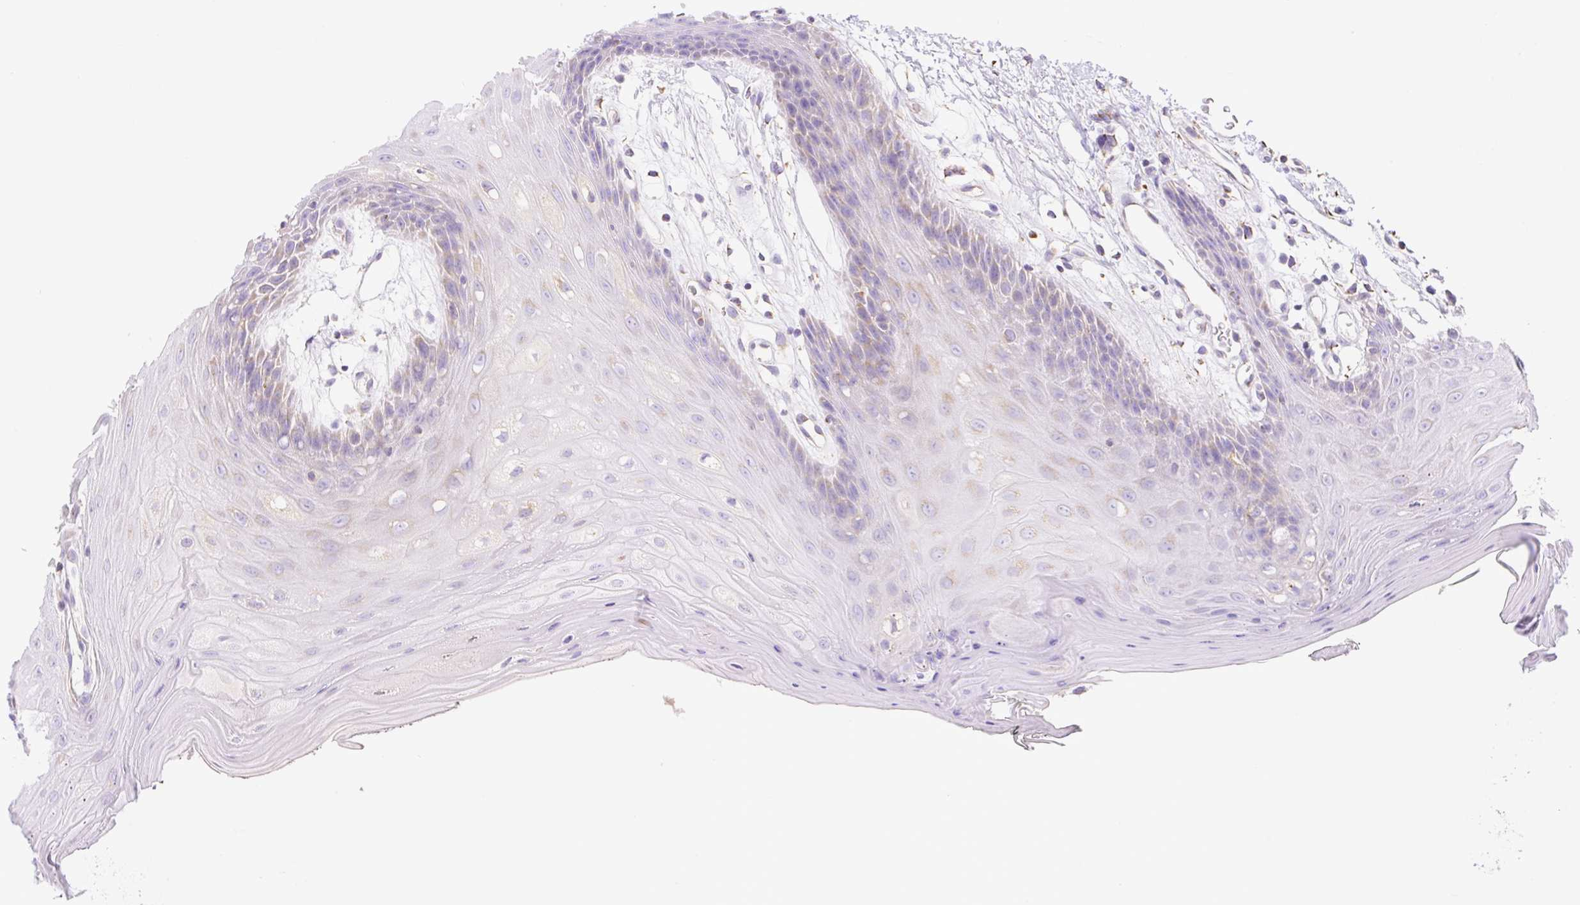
{"staining": {"intensity": "moderate", "quantity": "<25%", "location": "cytoplasmic/membranous"}, "tissue": "oral mucosa", "cell_type": "Squamous epithelial cells", "image_type": "normal", "snomed": [{"axis": "morphology", "description": "Normal tissue, NOS"}, {"axis": "topography", "description": "Oral tissue"}, {"axis": "topography", "description": "Tounge, NOS"}], "caption": "The photomicrograph shows a brown stain indicating the presence of a protein in the cytoplasmic/membranous of squamous epithelial cells in oral mucosa. The staining was performed using DAB, with brown indicating positive protein expression. Nuclei are stained blue with hematoxylin.", "gene": "ETNK2", "patient": {"sex": "female", "age": 59}}